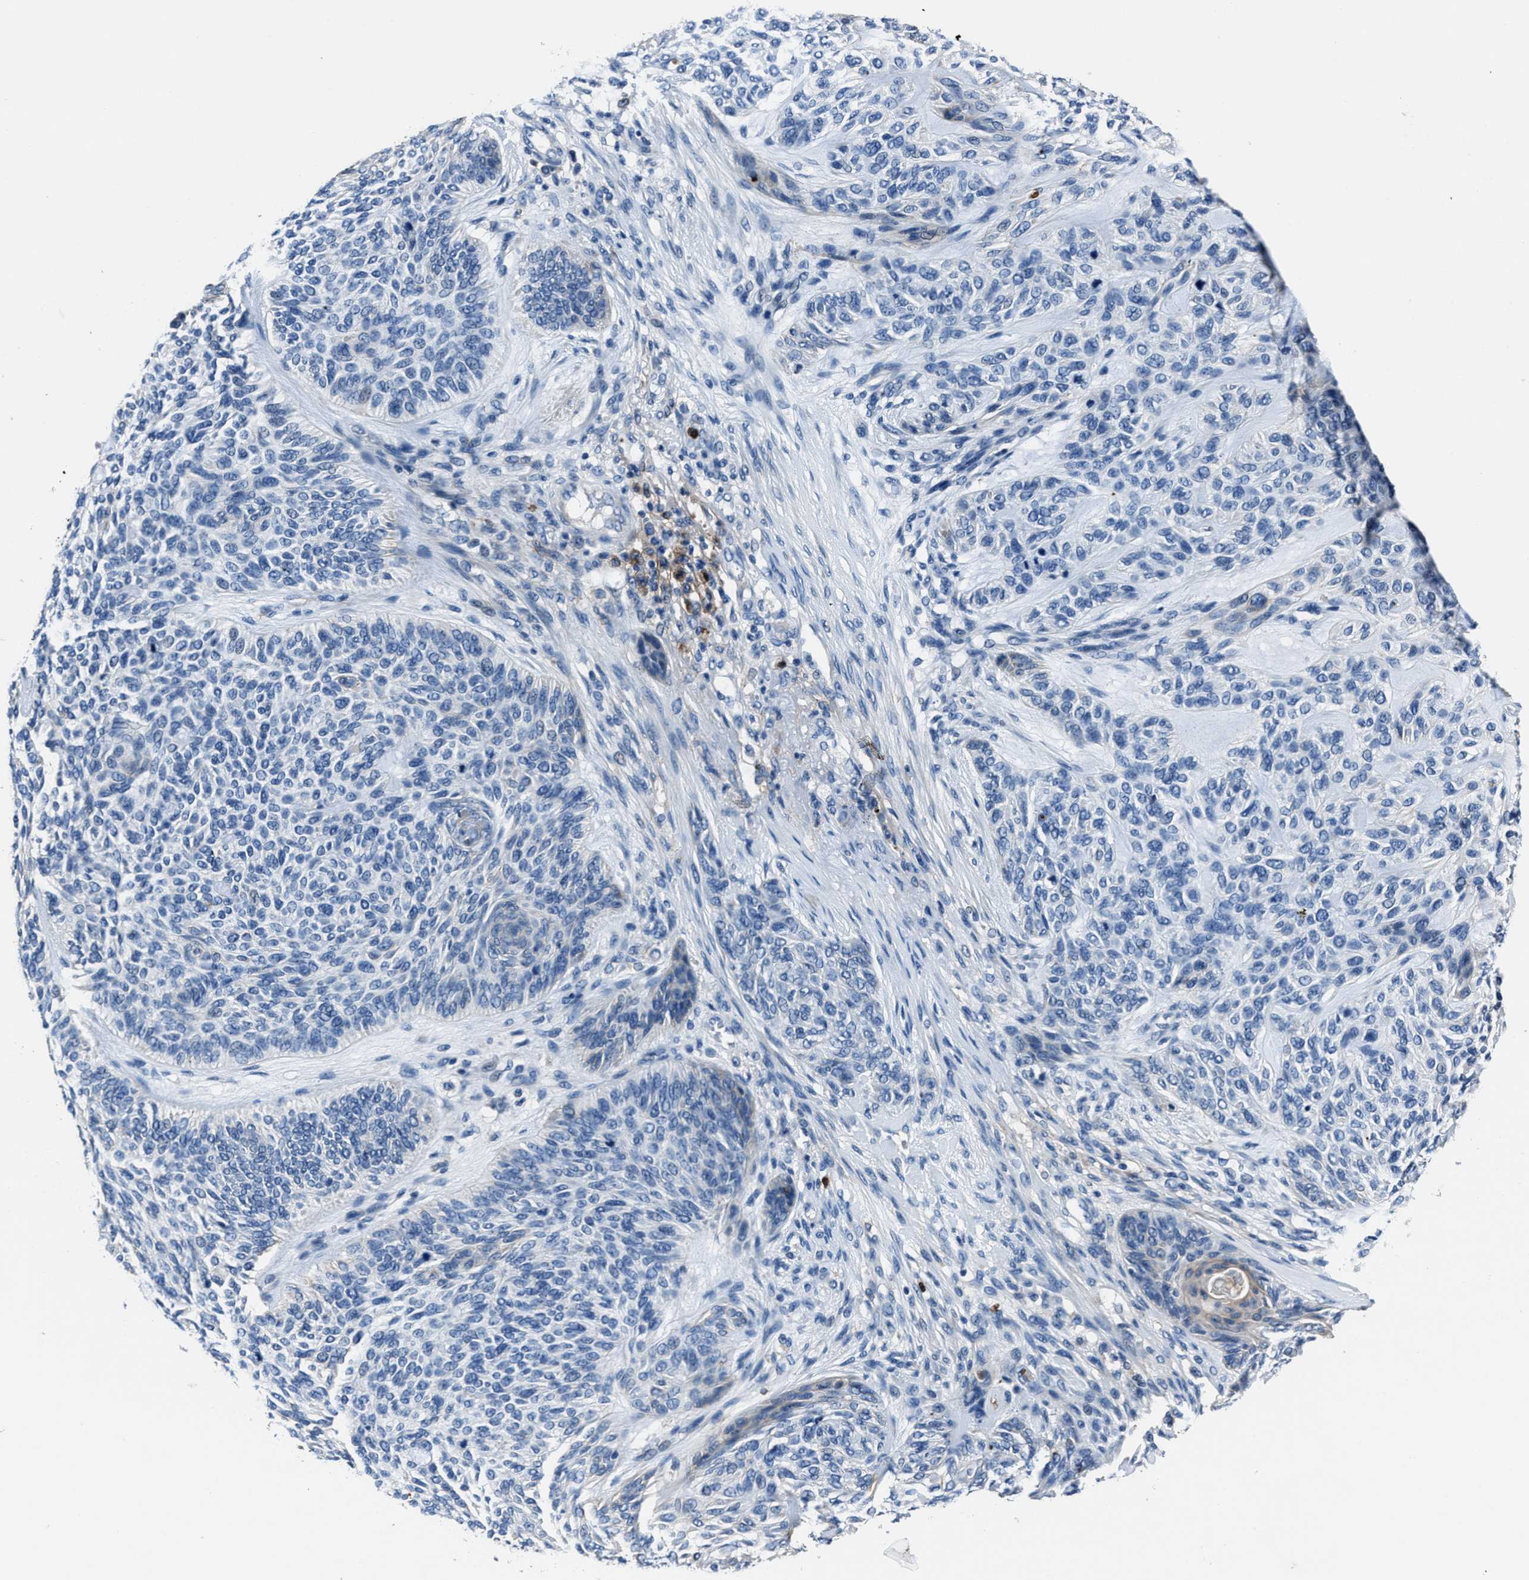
{"staining": {"intensity": "negative", "quantity": "none", "location": "none"}, "tissue": "skin cancer", "cell_type": "Tumor cells", "image_type": "cancer", "snomed": [{"axis": "morphology", "description": "Basal cell carcinoma"}, {"axis": "topography", "description": "Skin"}], "caption": "Tumor cells show no significant positivity in basal cell carcinoma (skin).", "gene": "FGL2", "patient": {"sex": "male", "age": 55}}